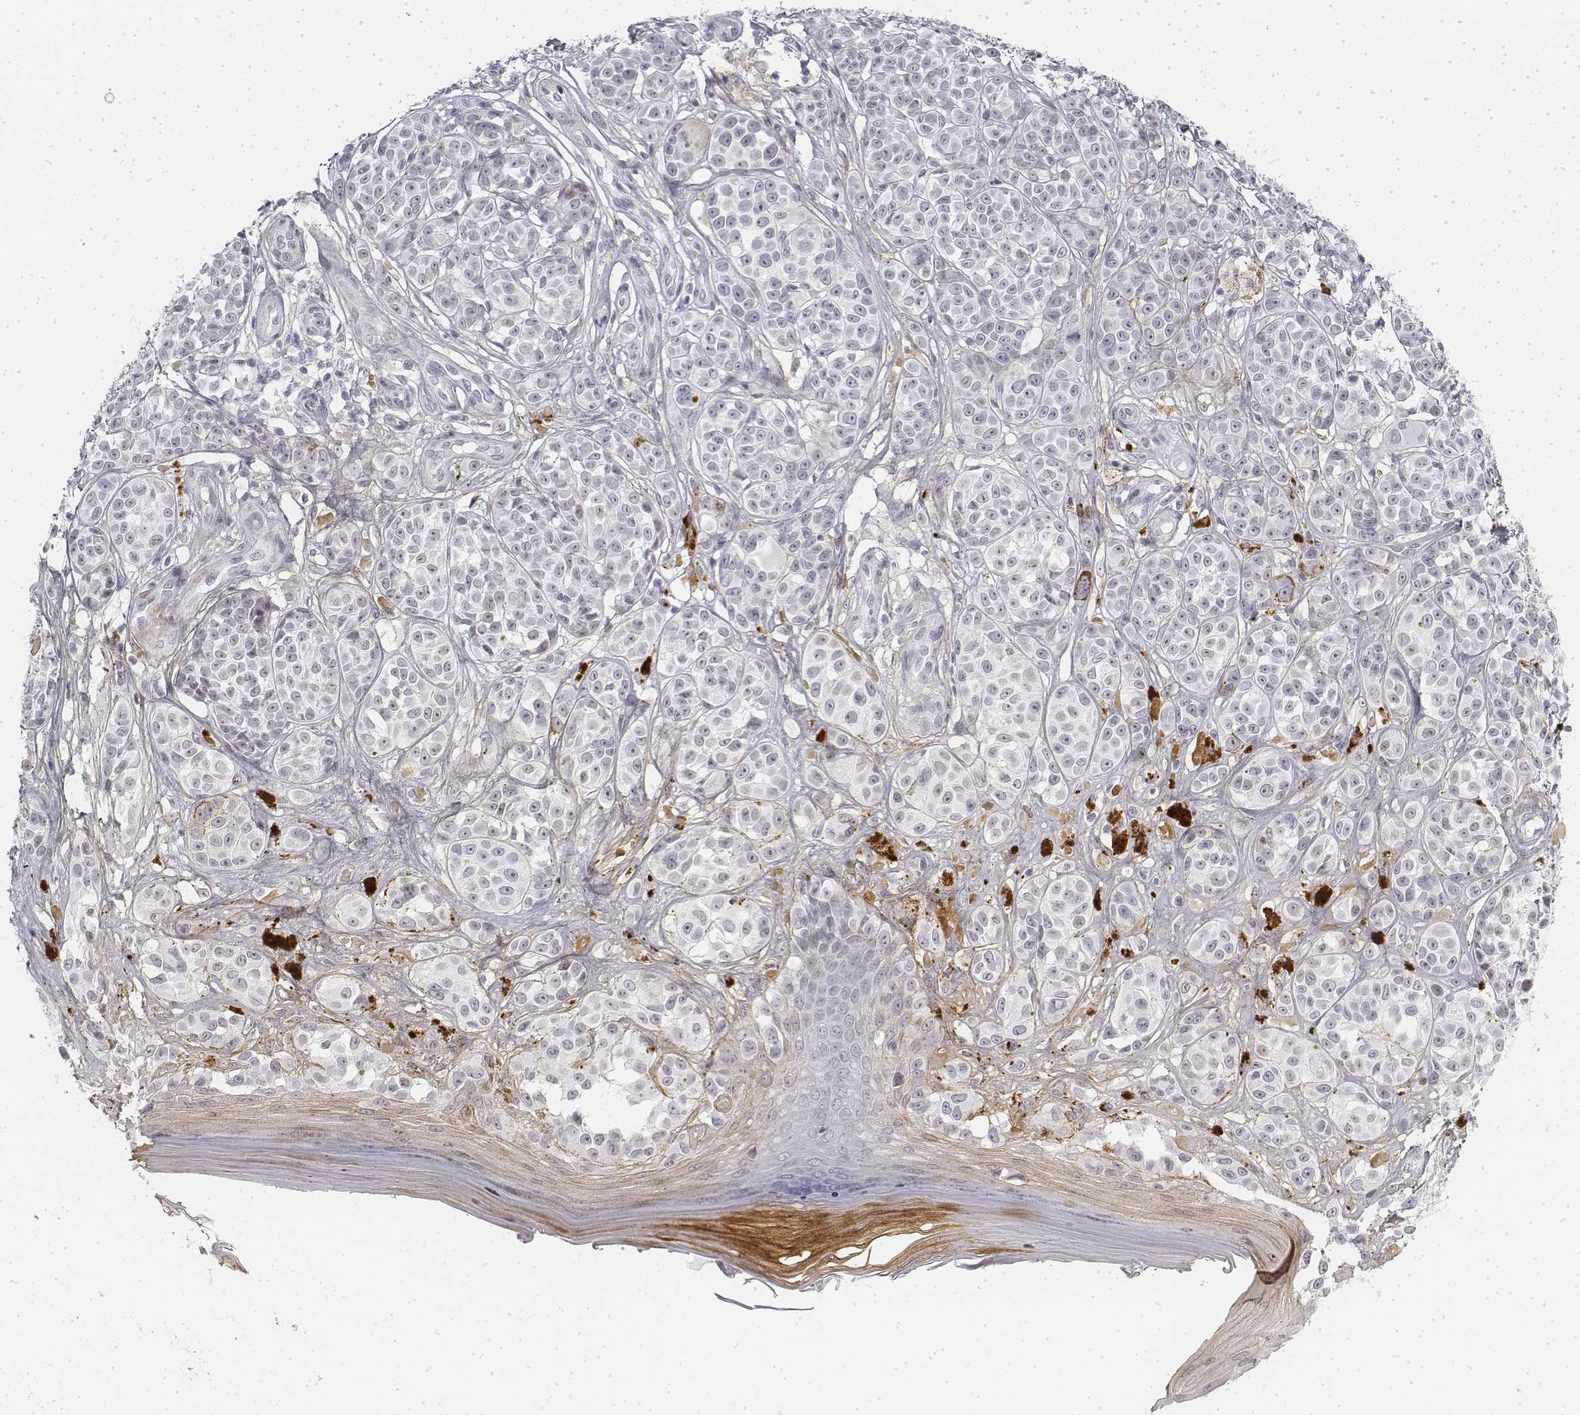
{"staining": {"intensity": "negative", "quantity": "none", "location": "none"}, "tissue": "melanoma", "cell_type": "Tumor cells", "image_type": "cancer", "snomed": [{"axis": "morphology", "description": "Malignant melanoma, NOS"}, {"axis": "topography", "description": "Skin"}], "caption": "A histopathology image of malignant melanoma stained for a protein reveals no brown staining in tumor cells. Nuclei are stained in blue.", "gene": "KRT84", "patient": {"sex": "female", "age": 90}}